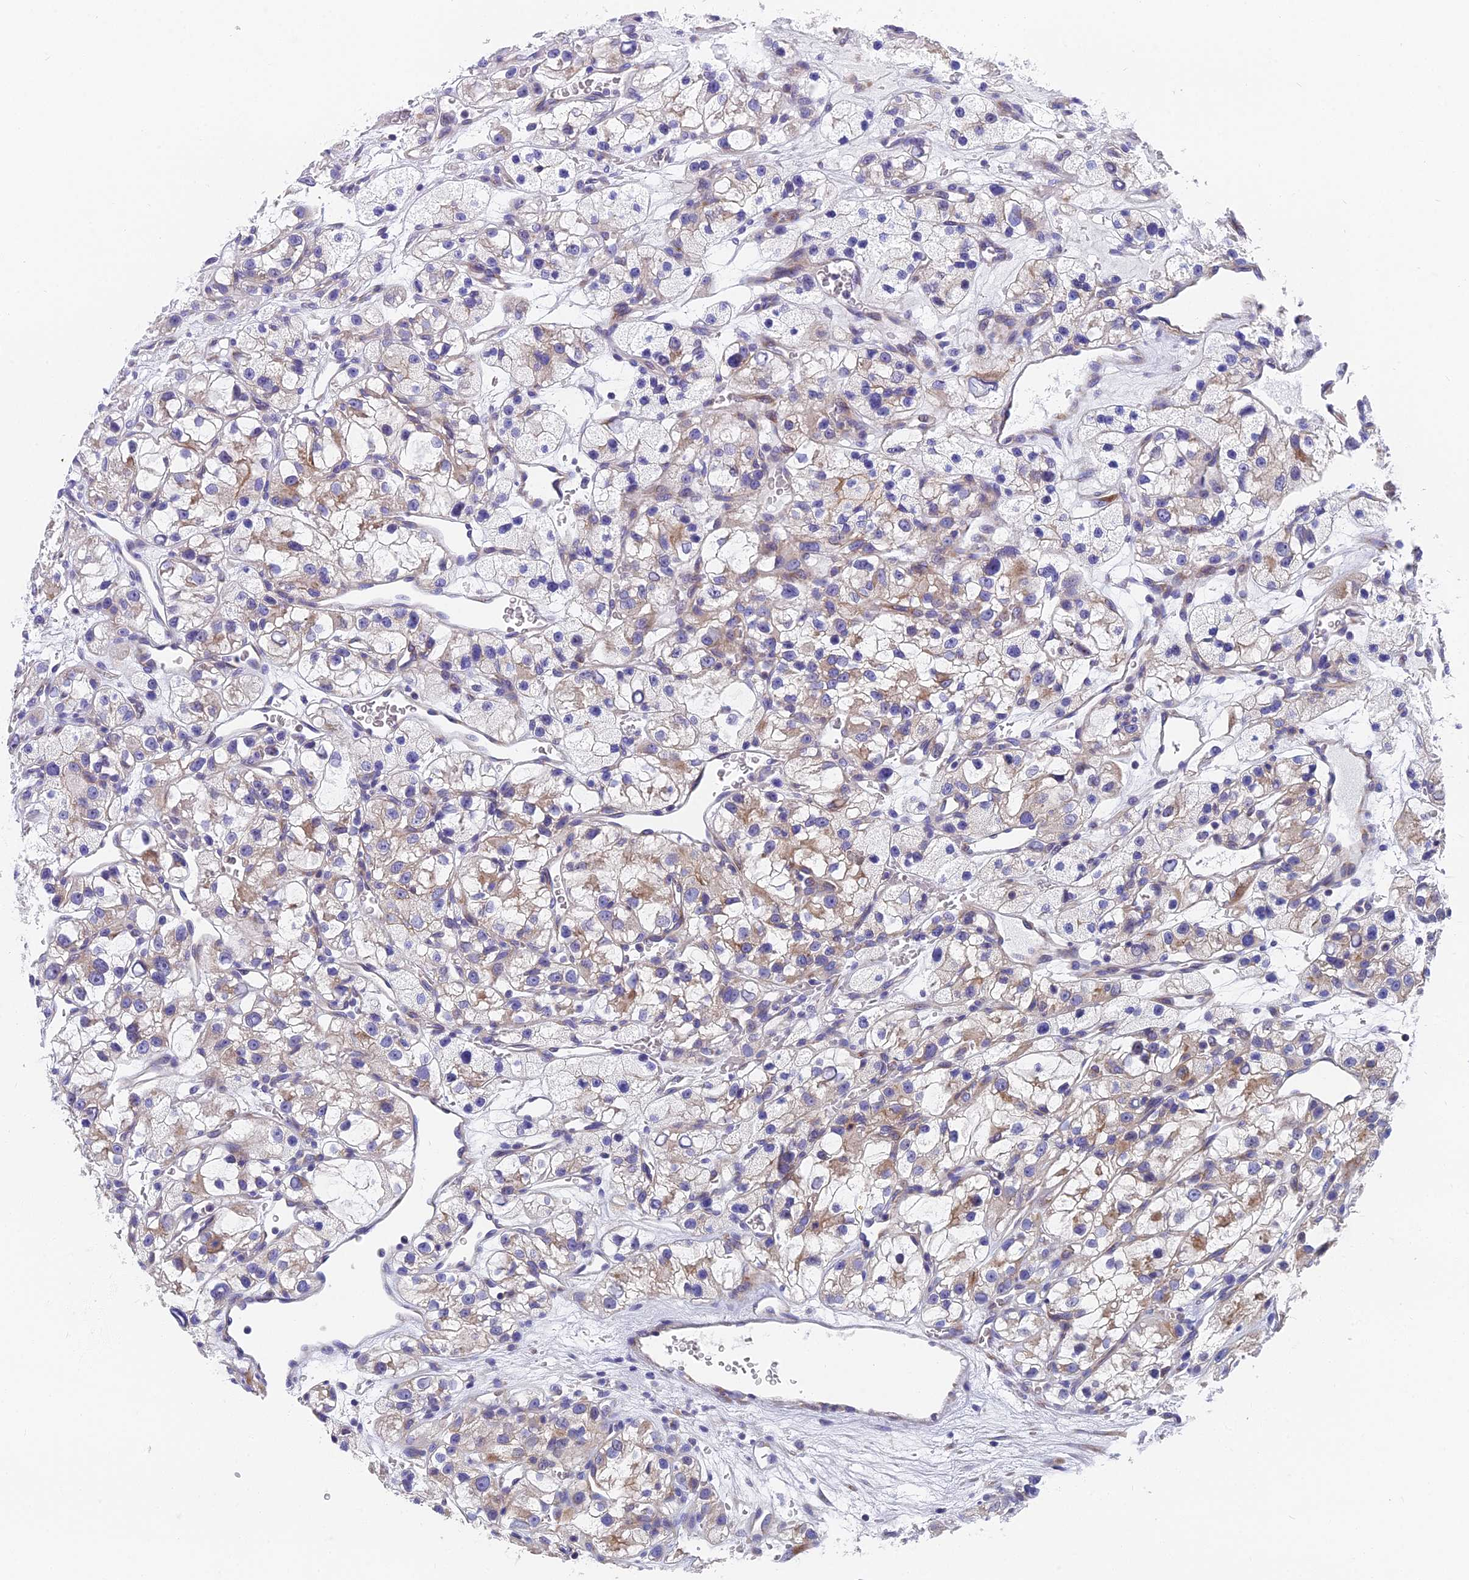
{"staining": {"intensity": "weak", "quantity": "25%-75%", "location": "cytoplasmic/membranous"}, "tissue": "renal cancer", "cell_type": "Tumor cells", "image_type": "cancer", "snomed": [{"axis": "morphology", "description": "Adenocarcinoma, NOS"}, {"axis": "topography", "description": "Kidney"}], "caption": "Renal cancer was stained to show a protein in brown. There is low levels of weak cytoplasmic/membranous staining in approximately 25%-75% of tumor cells. (Brightfield microscopy of DAB IHC at high magnification).", "gene": "MVB12A", "patient": {"sex": "female", "age": 57}}